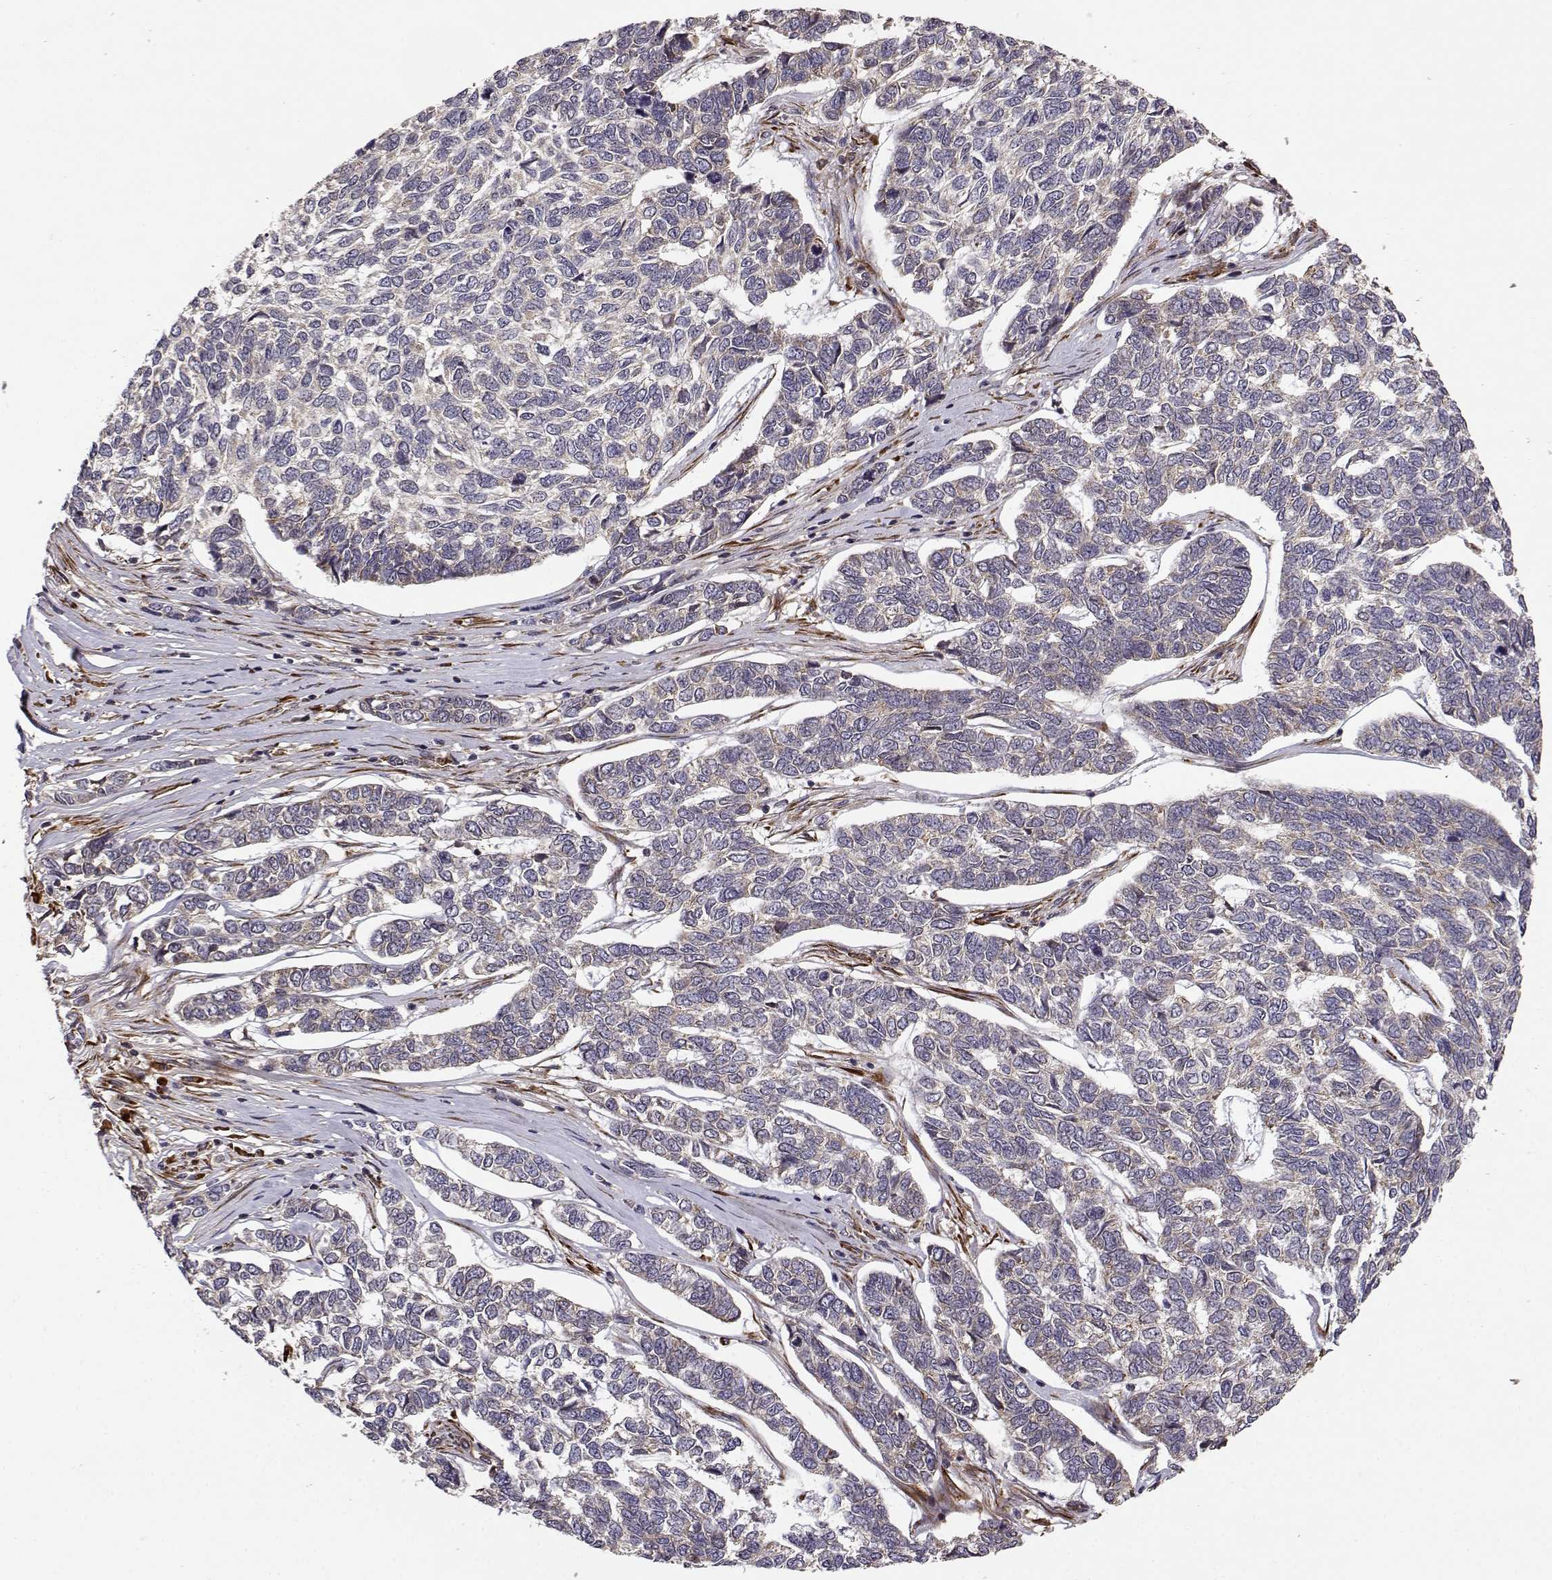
{"staining": {"intensity": "weak", "quantity": "25%-75%", "location": "cytoplasmic/membranous"}, "tissue": "skin cancer", "cell_type": "Tumor cells", "image_type": "cancer", "snomed": [{"axis": "morphology", "description": "Basal cell carcinoma"}, {"axis": "topography", "description": "Skin"}], "caption": "This photomicrograph shows skin basal cell carcinoma stained with immunohistochemistry (IHC) to label a protein in brown. The cytoplasmic/membranous of tumor cells show weak positivity for the protein. Nuclei are counter-stained blue.", "gene": "RPL31", "patient": {"sex": "female", "age": 65}}